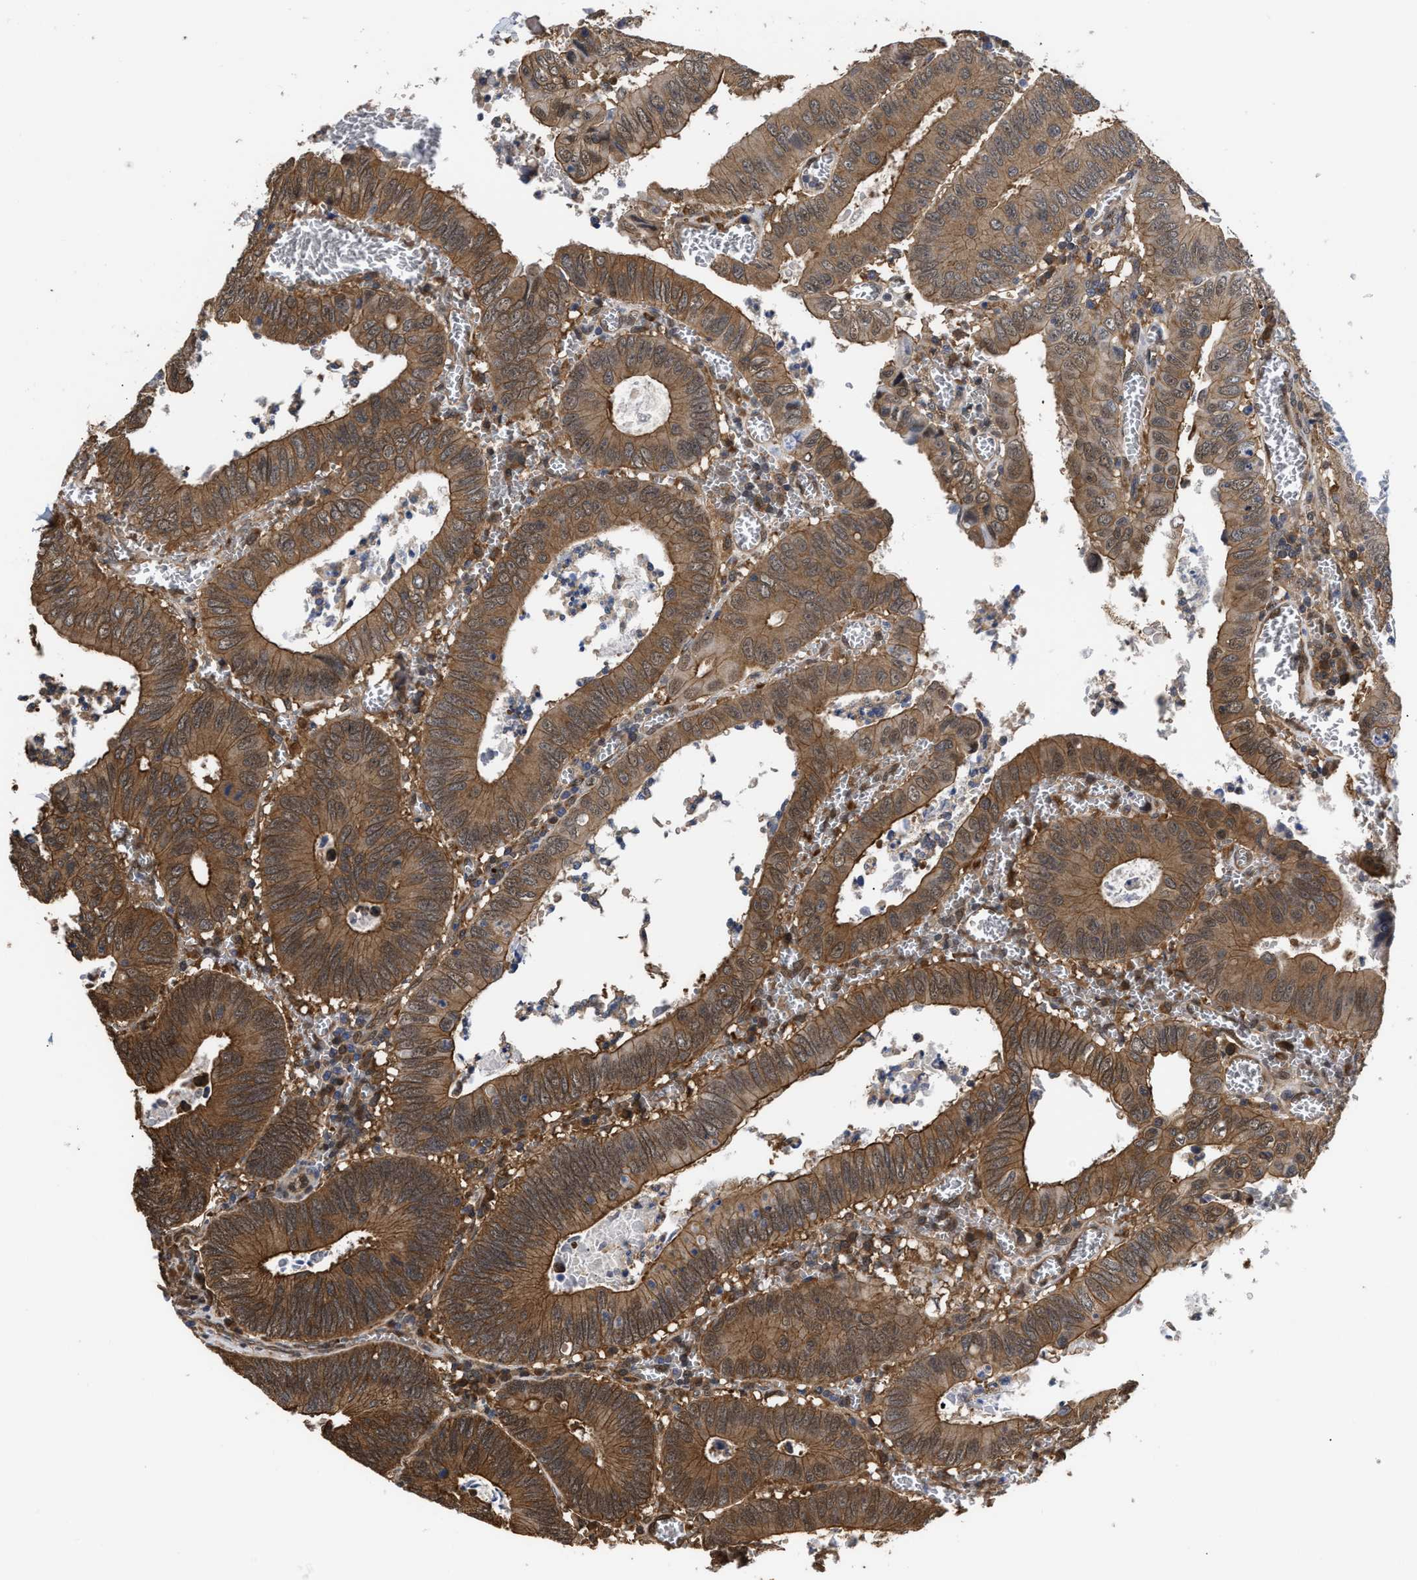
{"staining": {"intensity": "moderate", "quantity": ">75%", "location": "cytoplasmic/membranous"}, "tissue": "colorectal cancer", "cell_type": "Tumor cells", "image_type": "cancer", "snomed": [{"axis": "morphology", "description": "Inflammation, NOS"}, {"axis": "morphology", "description": "Adenocarcinoma, NOS"}, {"axis": "topography", "description": "Colon"}], "caption": "Adenocarcinoma (colorectal) tissue exhibits moderate cytoplasmic/membranous positivity in about >75% of tumor cells", "gene": "SCAI", "patient": {"sex": "male", "age": 72}}